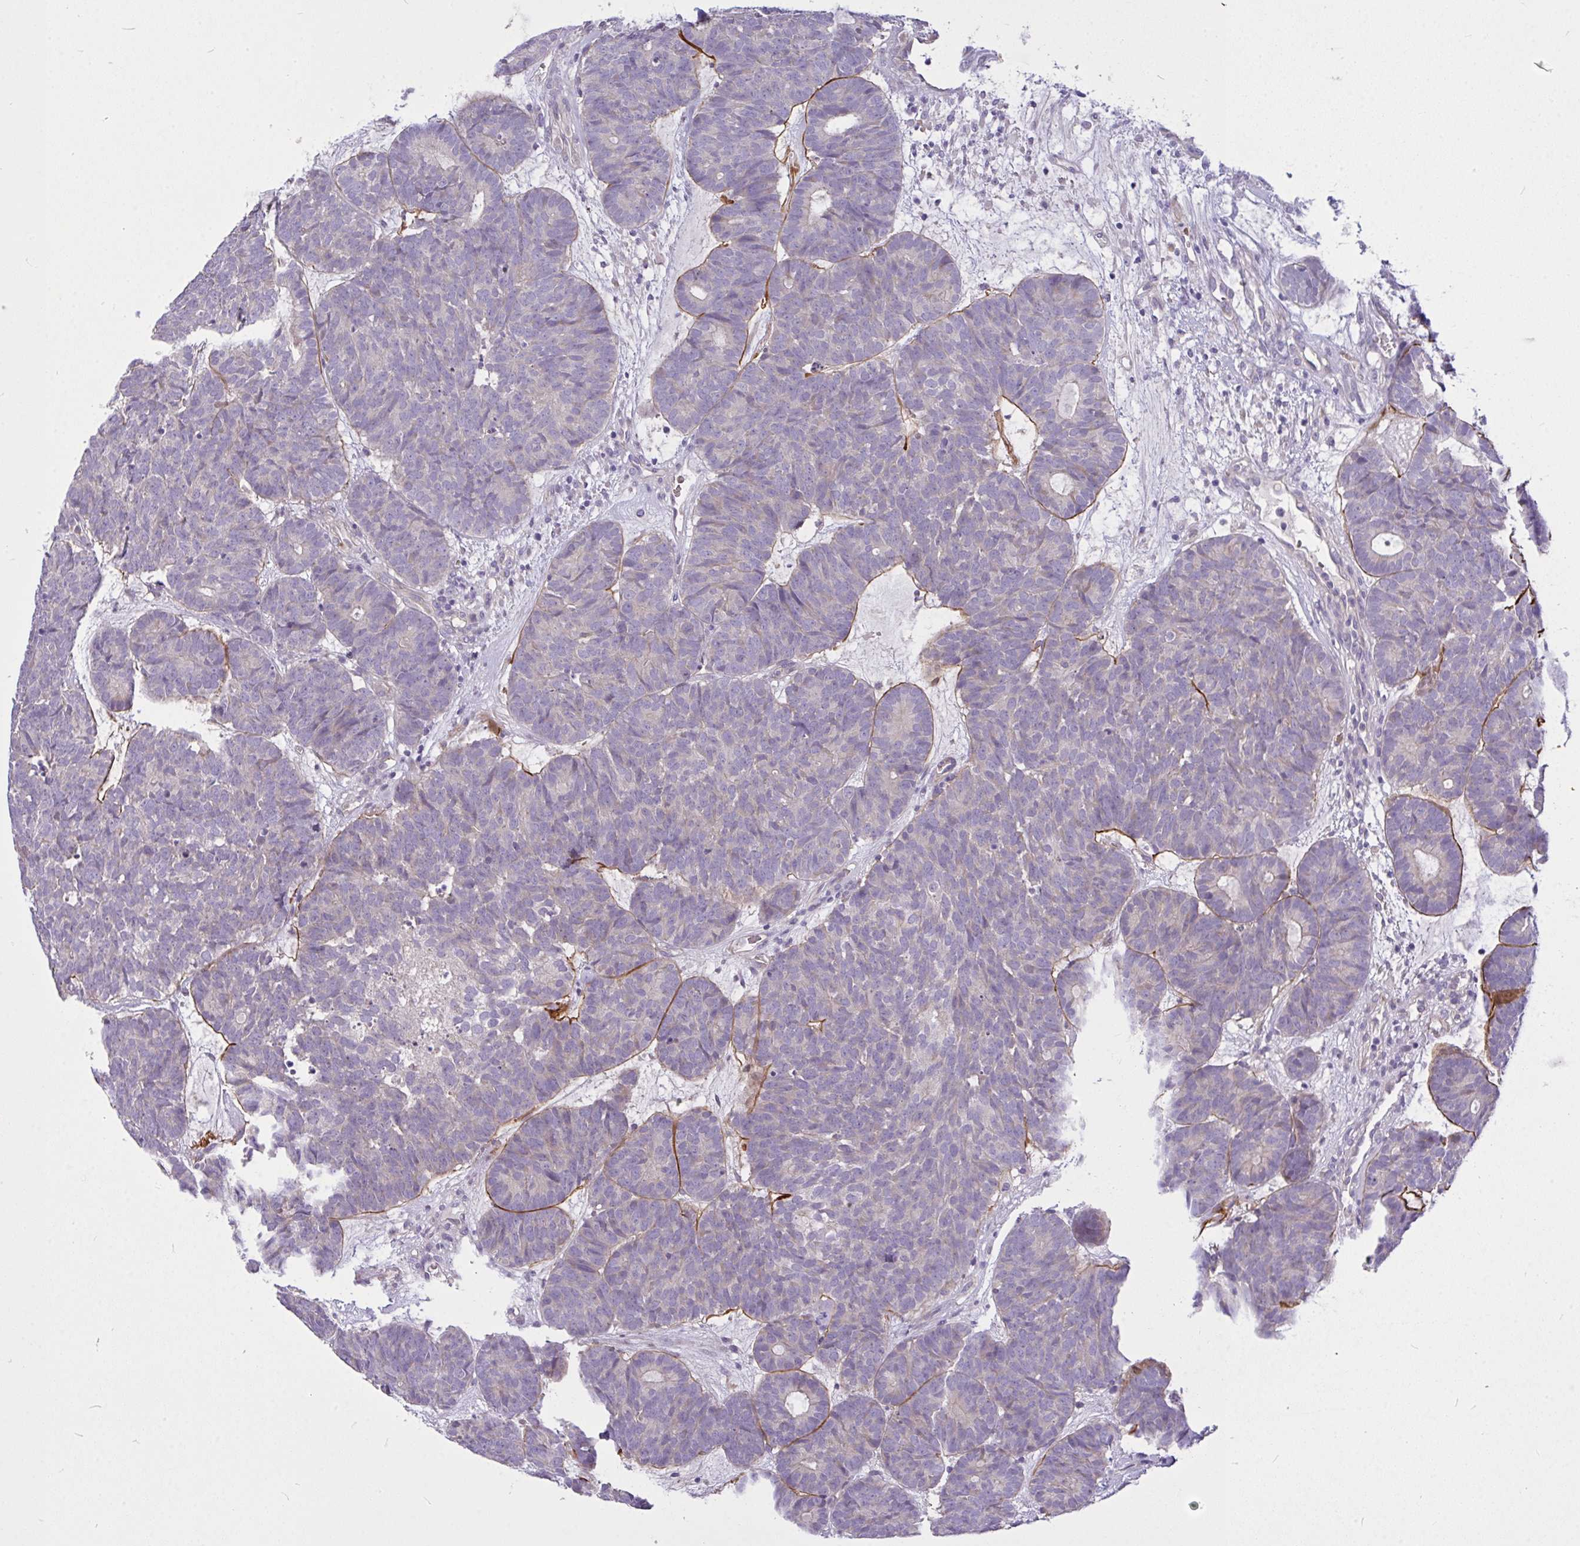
{"staining": {"intensity": "negative", "quantity": "none", "location": "none"}, "tissue": "head and neck cancer", "cell_type": "Tumor cells", "image_type": "cancer", "snomed": [{"axis": "morphology", "description": "Adenocarcinoma, NOS"}, {"axis": "topography", "description": "Head-Neck"}], "caption": "Immunohistochemistry (IHC) photomicrograph of adenocarcinoma (head and neck) stained for a protein (brown), which displays no expression in tumor cells.", "gene": "MOCS1", "patient": {"sex": "female", "age": 81}}